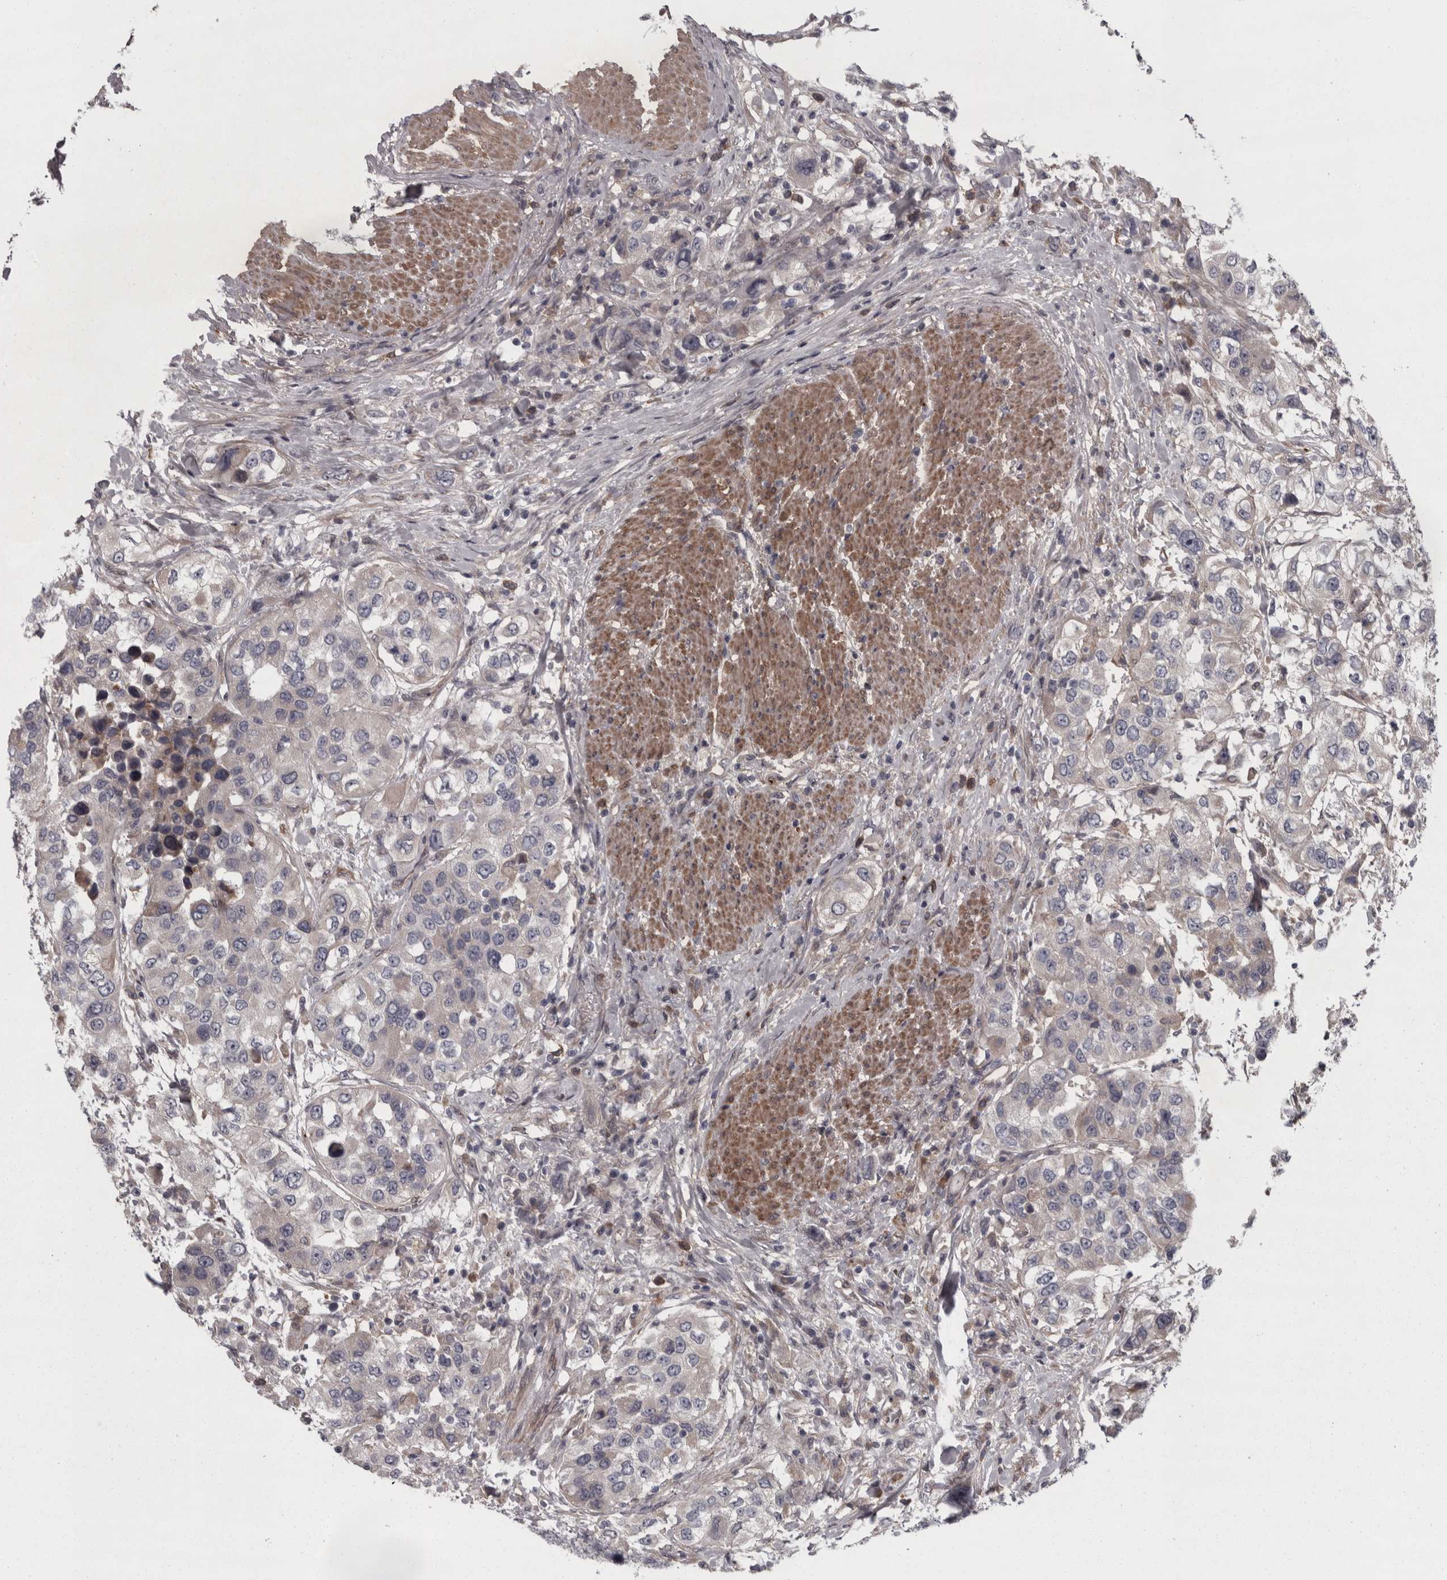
{"staining": {"intensity": "weak", "quantity": "<25%", "location": "cytoplasmic/membranous"}, "tissue": "urothelial cancer", "cell_type": "Tumor cells", "image_type": "cancer", "snomed": [{"axis": "morphology", "description": "Urothelial carcinoma, High grade"}, {"axis": "topography", "description": "Urinary bladder"}], "caption": "This is a histopathology image of IHC staining of high-grade urothelial carcinoma, which shows no expression in tumor cells. (Immunohistochemistry, brightfield microscopy, high magnification).", "gene": "RSU1", "patient": {"sex": "female", "age": 80}}